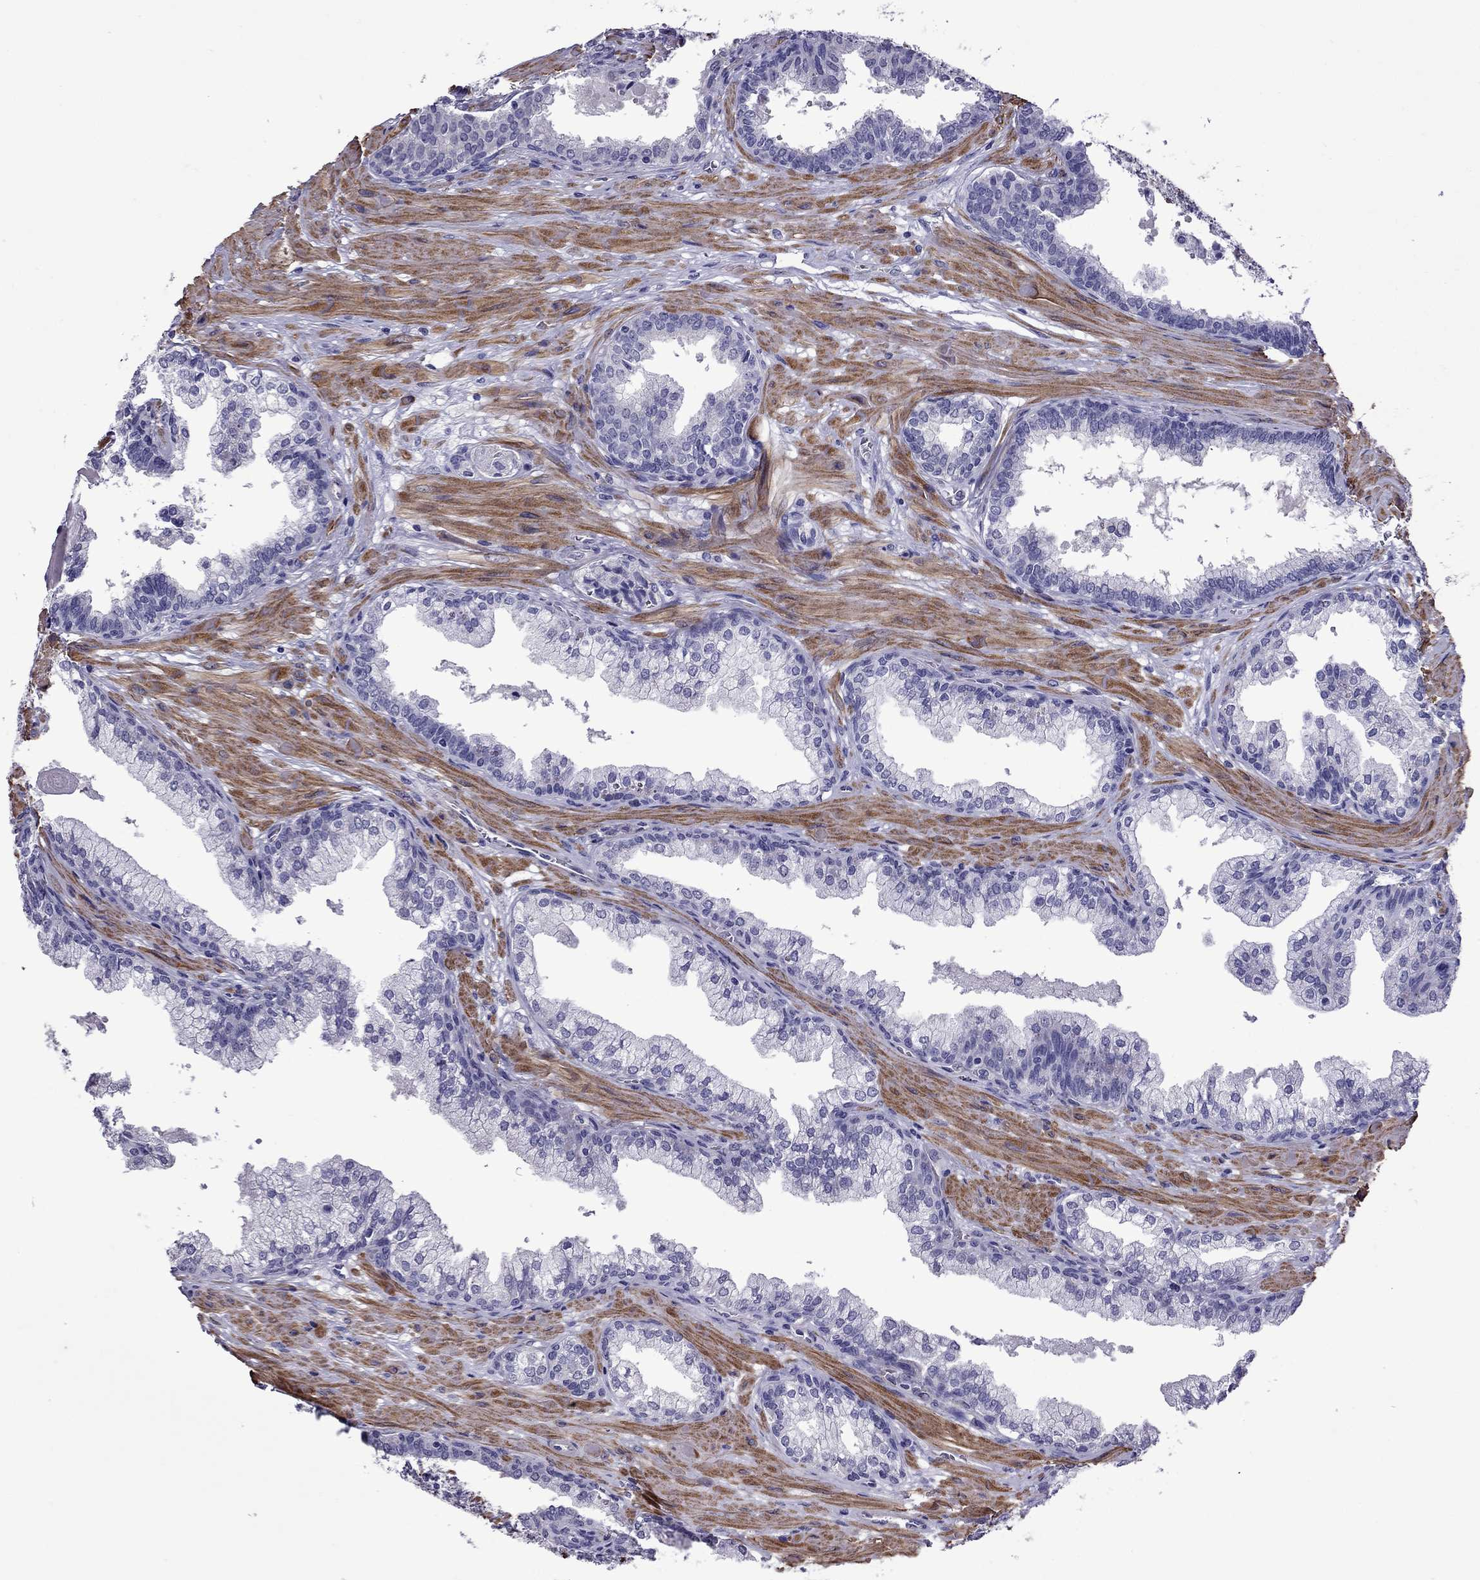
{"staining": {"intensity": "negative", "quantity": "none", "location": "none"}, "tissue": "prostate cancer", "cell_type": "Tumor cells", "image_type": "cancer", "snomed": [{"axis": "morphology", "description": "Adenocarcinoma, NOS"}, {"axis": "topography", "description": "Prostate and seminal vesicle, NOS"}, {"axis": "topography", "description": "Prostate"}], "caption": "A histopathology image of human prostate cancer (adenocarcinoma) is negative for staining in tumor cells.", "gene": "CHRNA5", "patient": {"sex": "male", "age": 44}}